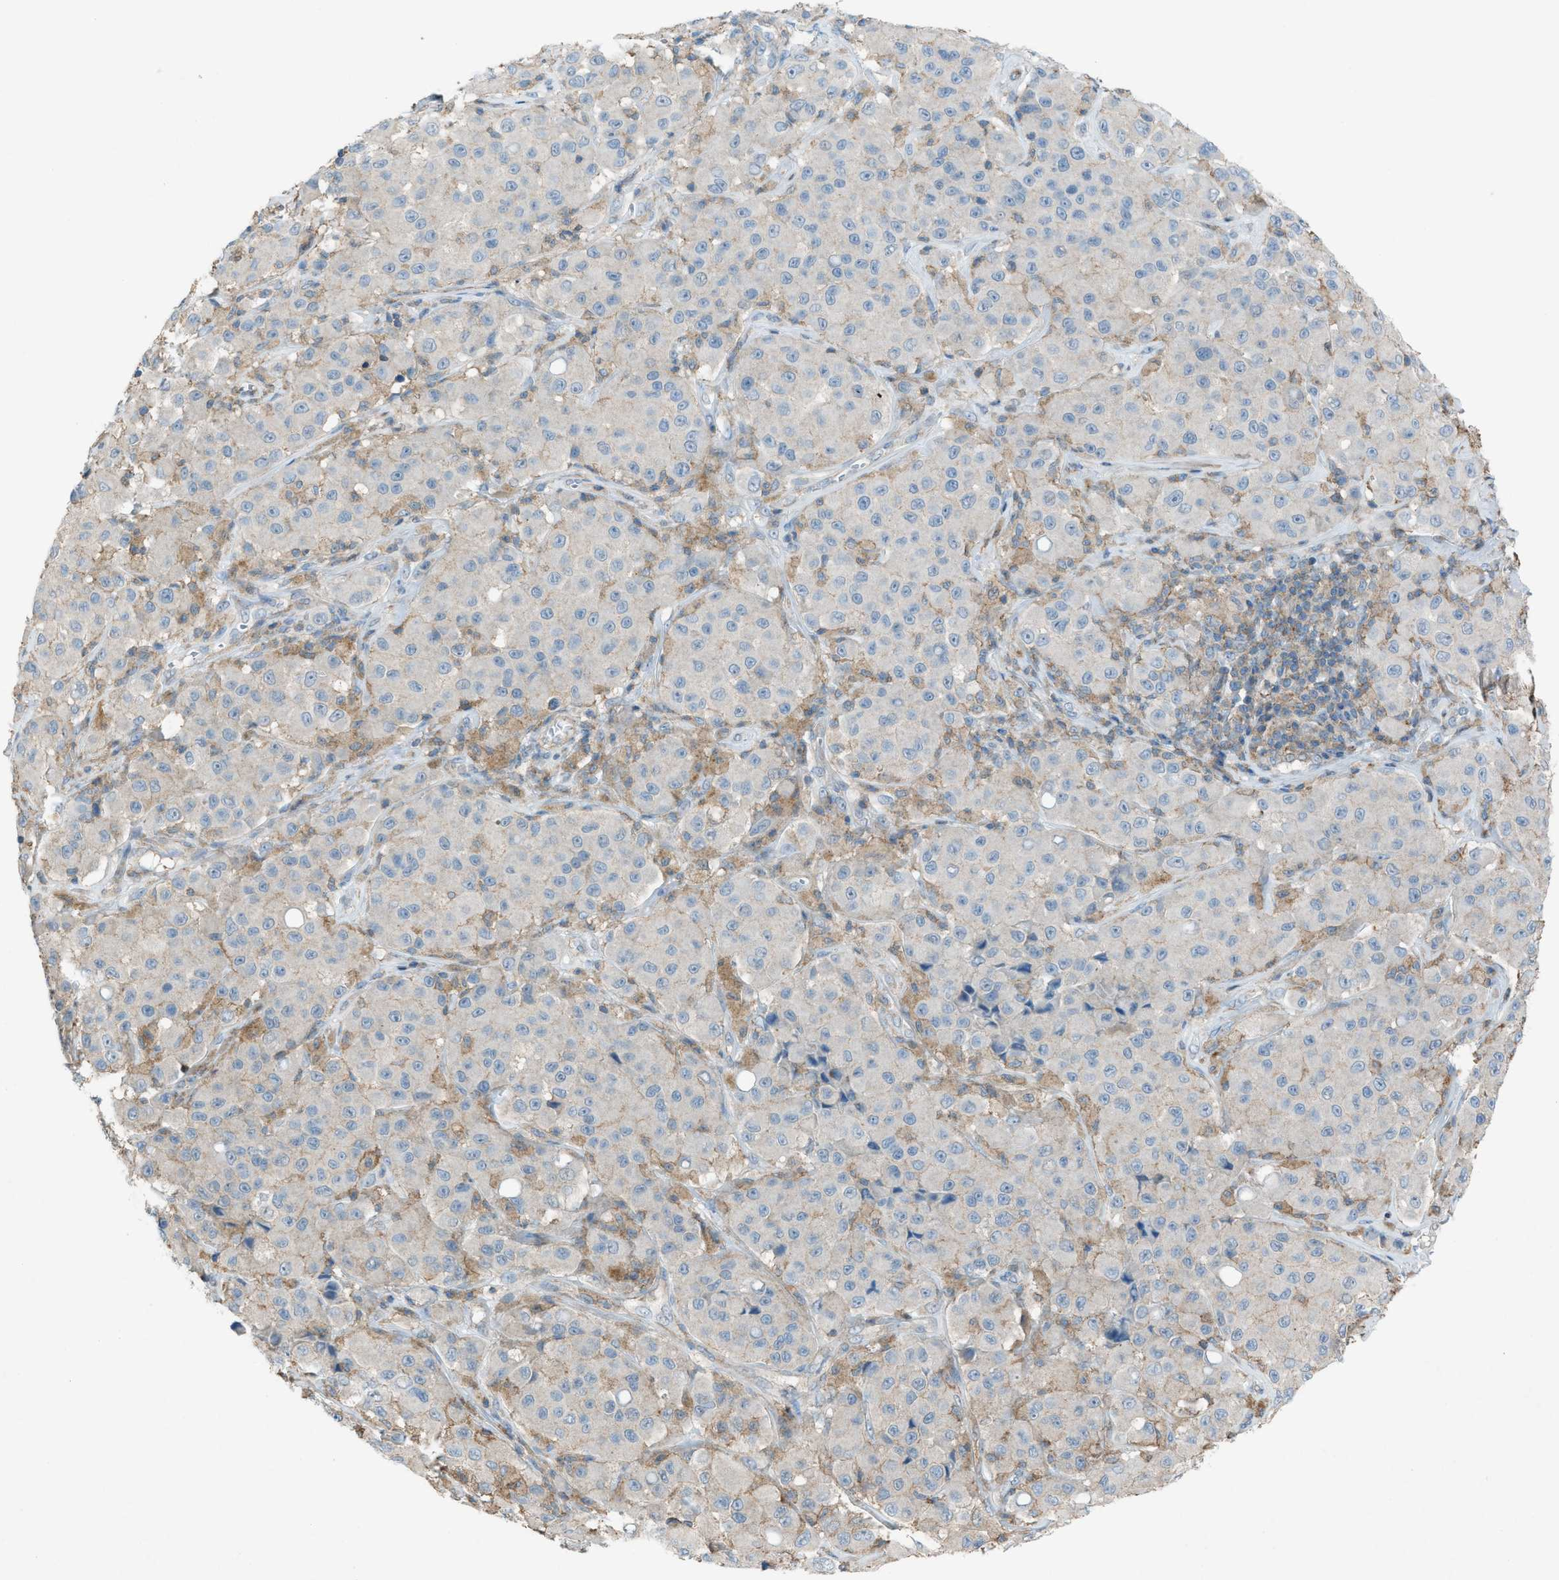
{"staining": {"intensity": "weak", "quantity": "<25%", "location": "cytoplasmic/membranous"}, "tissue": "melanoma", "cell_type": "Tumor cells", "image_type": "cancer", "snomed": [{"axis": "morphology", "description": "Malignant melanoma, NOS"}, {"axis": "topography", "description": "Skin"}], "caption": "DAB immunohistochemical staining of melanoma demonstrates no significant expression in tumor cells.", "gene": "NCK2", "patient": {"sex": "male", "age": 84}}